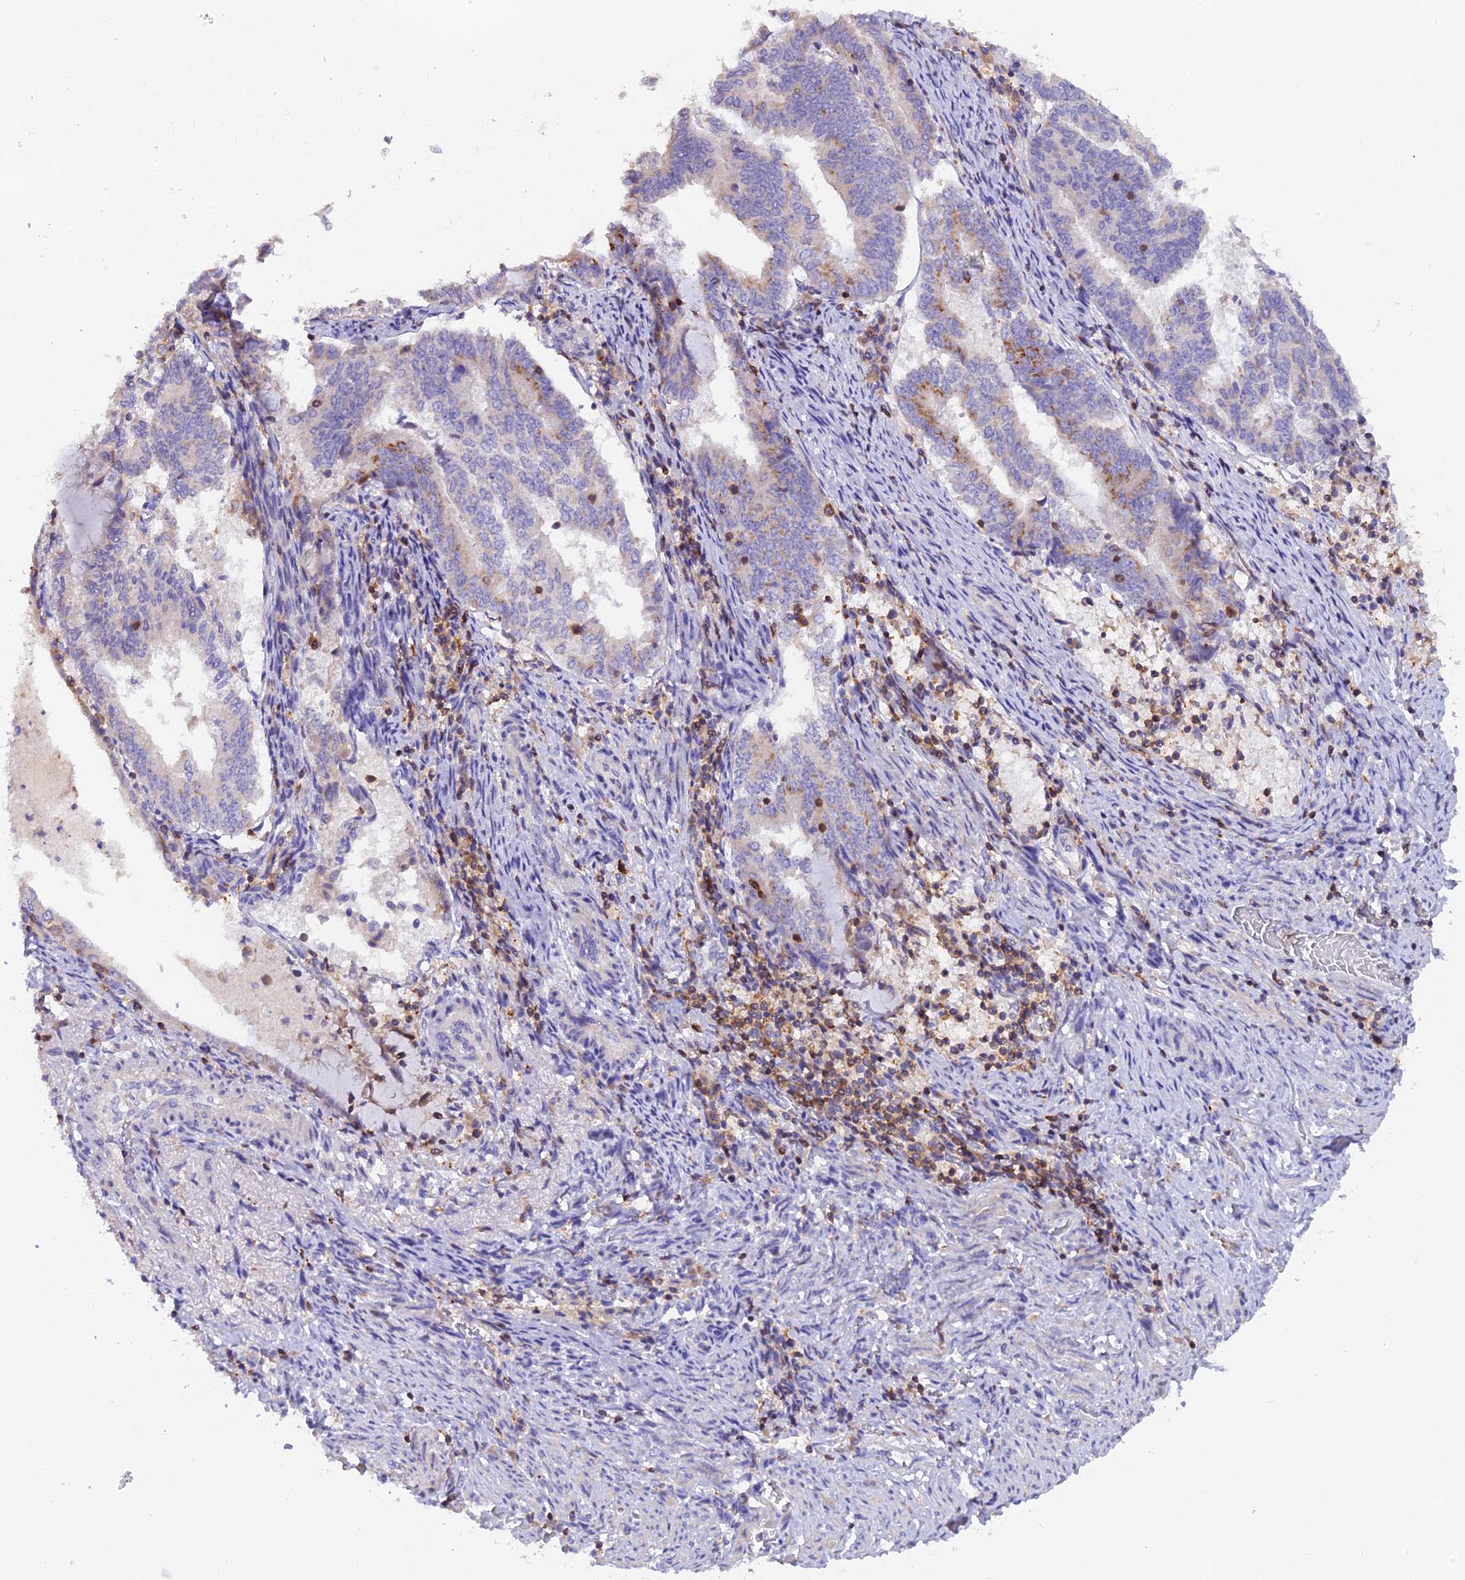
{"staining": {"intensity": "weak", "quantity": "<25%", "location": "cytoplasmic/membranous"}, "tissue": "endometrial cancer", "cell_type": "Tumor cells", "image_type": "cancer", "snomed": [{"axis": "morphology", "description": "Adenocarcinoma, NOS"}, {"axis": "topography", "description": "Endometrium"}], "caption": "Human endometrial cancer (adenocarcinoma) stained for a protein using IHC displays no expression in tumor cells.", "gene": "LPXN", "patient": {"sex": "female", "age": 80}}